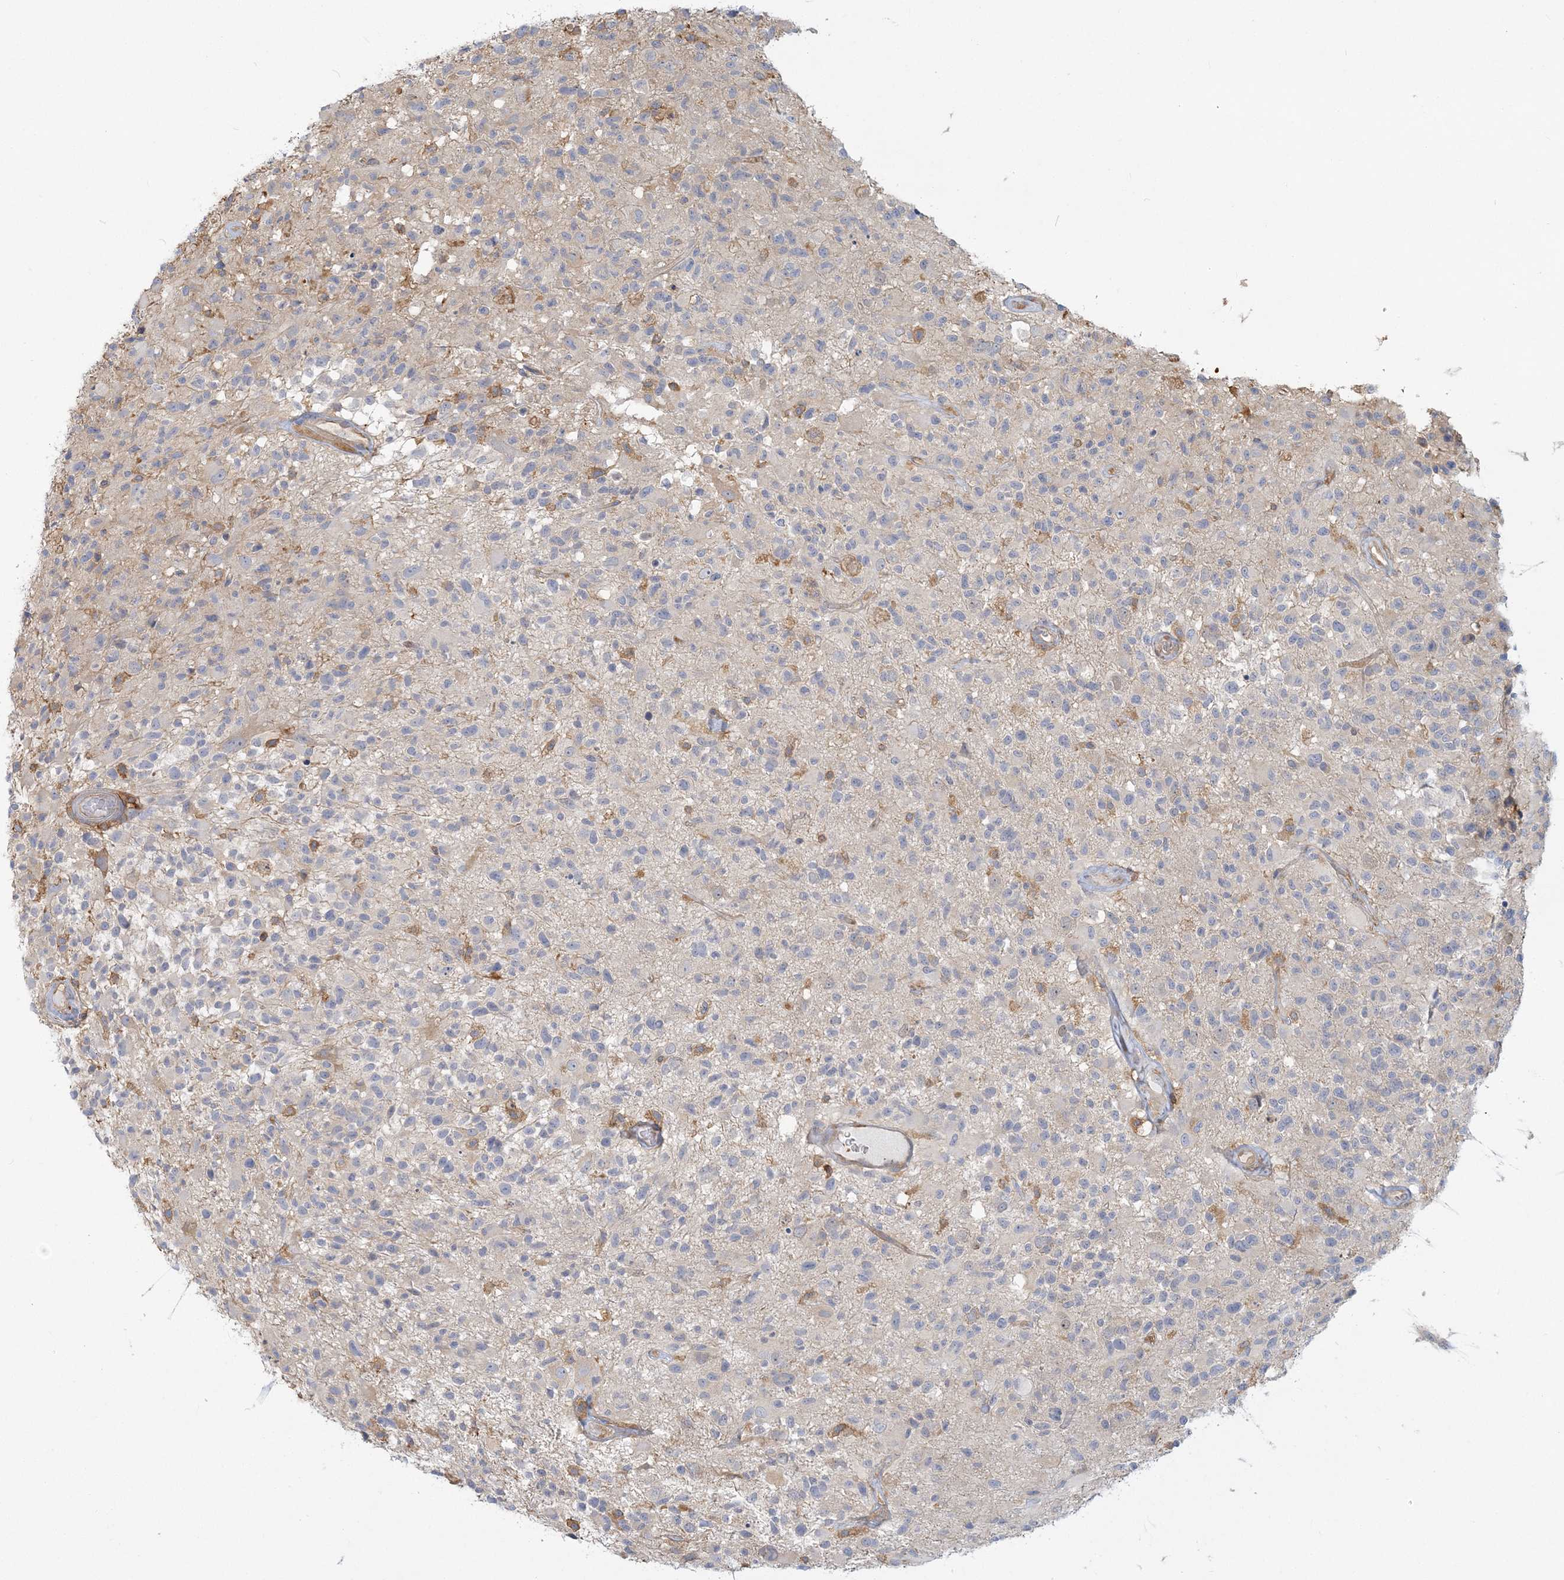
{"staining": {"intensity": "negative", "quantity": "none", "location": "none"}, "tissue": "glioma", "cell_type": "Tumor cells", "image_type": "cancer", "snomed": [{"axis": "morphology", "description": "Glioma, malignant, High grade"}, {"axis": "morphology", "description": "Glioblastoma, NOS"}, {"axis": "topography", "description": "Brain"}], "caption": "Immunohistochemistry image of neoplastic tissue: human glioma stained with DAB demonstrates no significant protein positivity in tumor cells. (Immunohistochemistry, brightfield microscopy, high magnification).", "gene": "ANKS1A", "patient": {"sex": "male", "age": 60}}